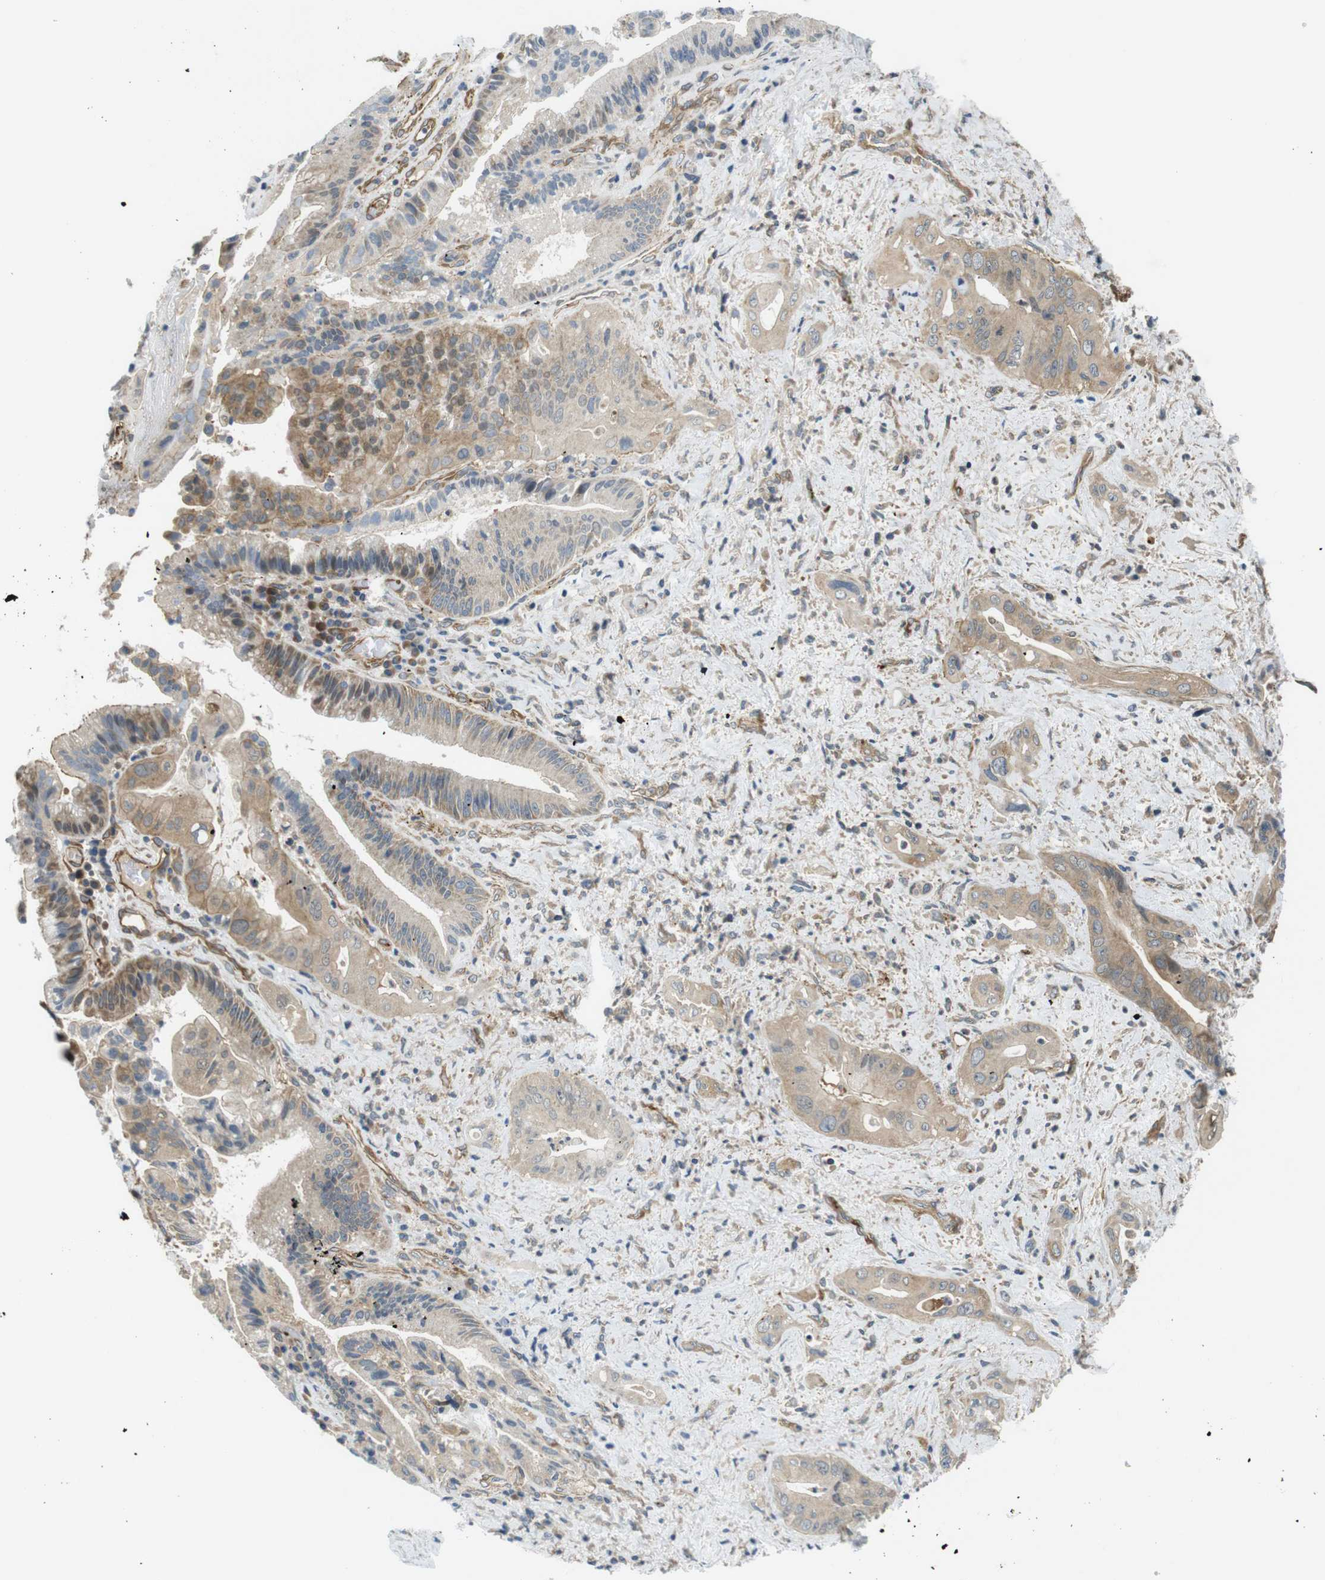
{"staining": {"intensity": "moderate", "quantity": ">75%", "location": "cytoplasmic/membranous,nuclear"}, "tissue": "pancreatic cancer", "cell_type": "Tumor cells", "image_type": "cancer", "snomed": [{"axis": "morphology", "description": "Adenocarcinoma, NOS"}, {"axis": "topography", "description": "Pancreas"}], "caption": "The image demonstrates a brown stain indicating the presence of a protein in the cytoplasmic/membranous and nuclear of tumor cells in pancreatic cancer (adenocarcinoma).", "gene": "TSC1", "patient": {"sex": "male", "age": 77}}